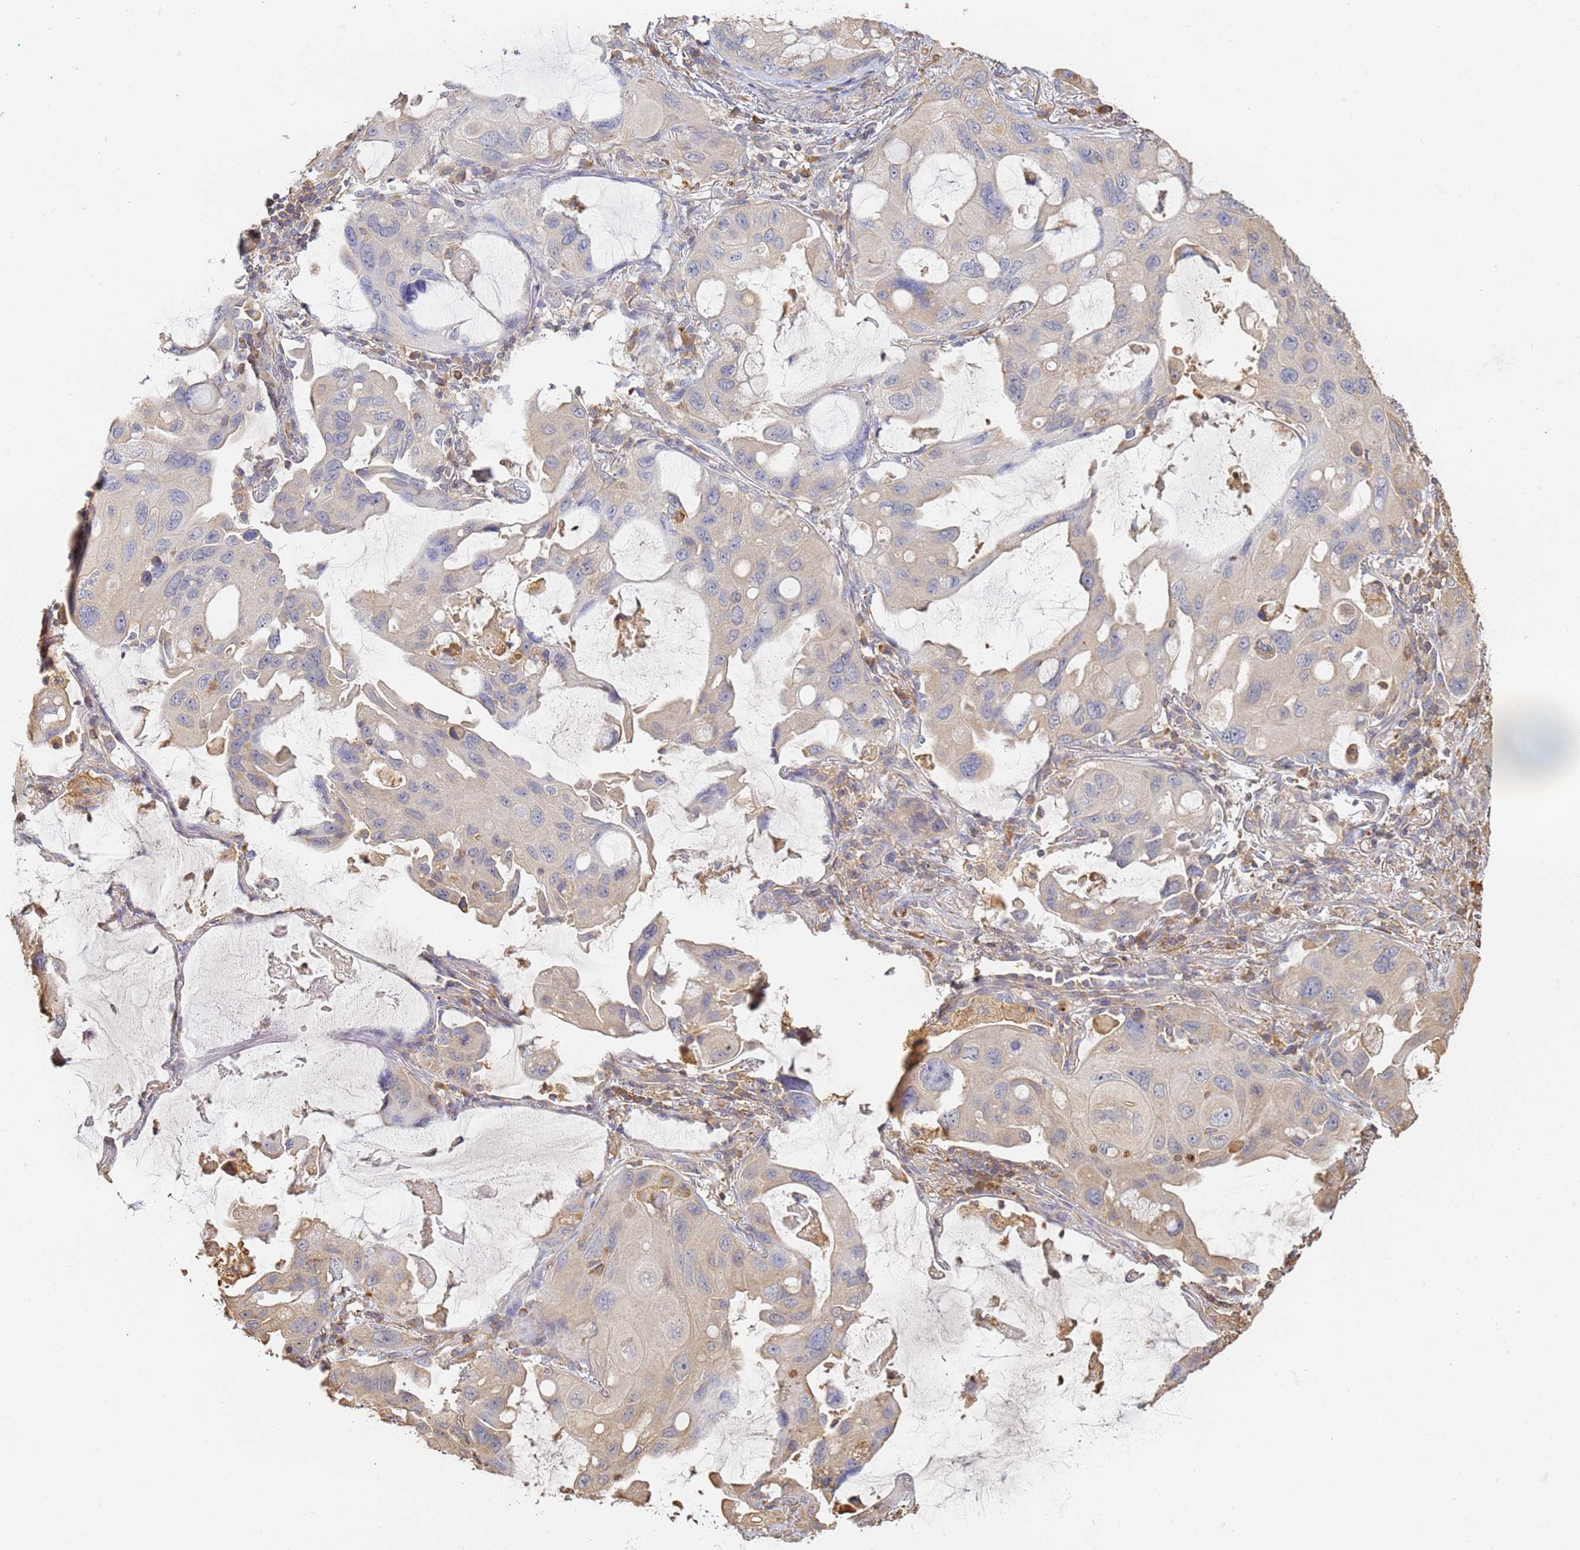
{"staining": {"intensity": "negative", "quantity": "none", "location": "none"}, "tissue": "lung cancer", "cell_type": "Tumor cells", "image_type": "cancer", "snomed": [{"axis": "morphology", "description": "Squamous cell carcinoma, NOS"}, {"axis": "topography", "description": "Lung"}], "caption": "DAB immunohistochemical staining of lung cancer exhibits no significant expression in tumor cells.", "gene": "BIN2", "patient": {"sex": "female", "age": 73}}